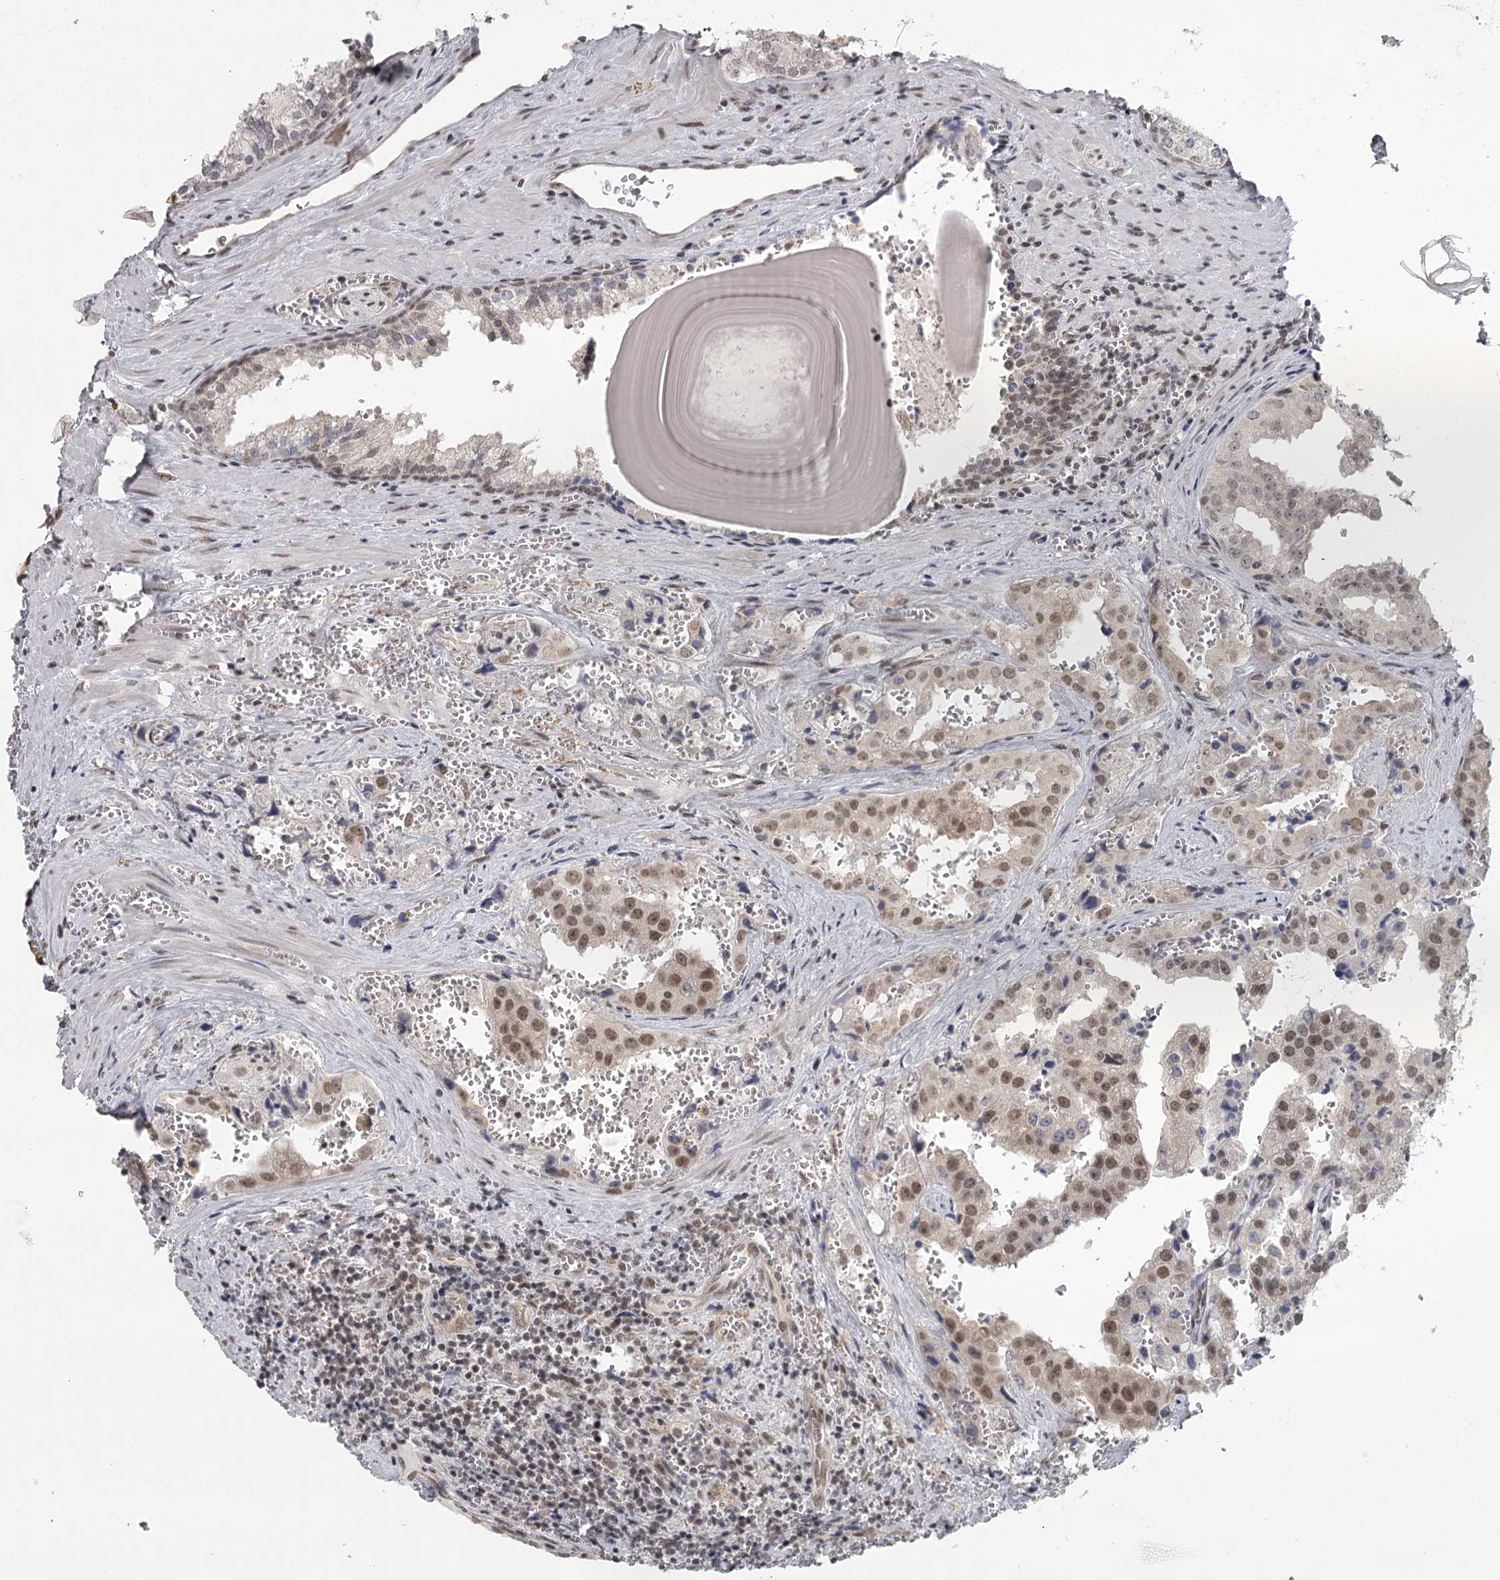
{"staining": {"intensity": "moderate", "quantity": "25%-75%", "location": "nuclear"}, "tissue": "prostate cancer", "cell_type": "Tumor cells", "image_type": "cancer", "snomed": [{"axis": "morphology", "description": "Adenocarcinoma, High grade"}, {"axis": "topography", "description": "Prostate"}], "caption": "Protein analysis of prostate high-grade adenocarcinoma tissue displays moderate nuclear staining in about 25%-75% of tumor cells. The staining was performed using DAB (3,3'-diaminobenzidine) to visualize the protein expression in brown, while the nuclei were stained in blue with hematoxylin (Magnification: 20x).", "gene": "FAM13C", "patient": {"sex": "male", "age": 68}}